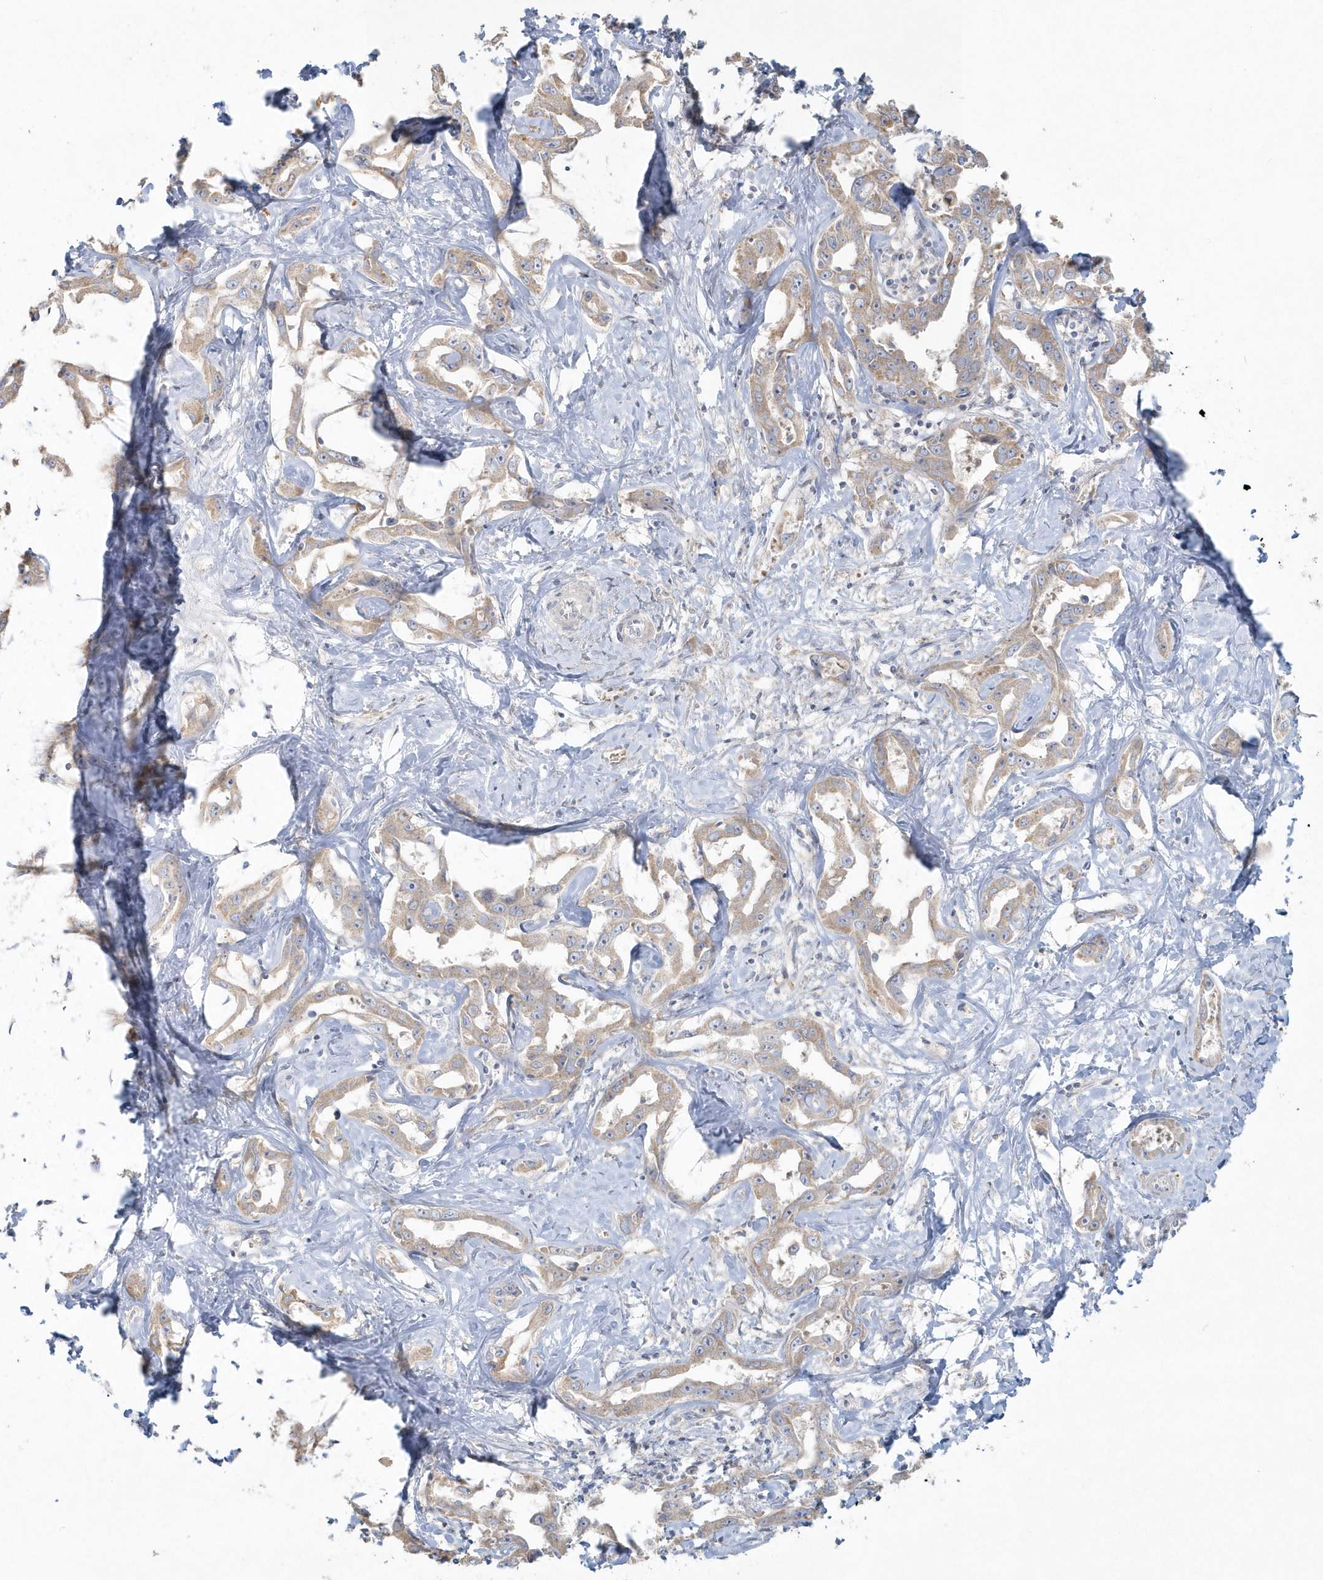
{"staining": {"intensity": "weak", "quantity": ">75%", "location": "cytoplasmic/membranous"}, "tissue": "liver cancer", "cell_type": "Tumor cells", "image_type": "cancer", "snomed": [{"axis": "morphology", "description": "Cholangiocarcinoma"}, {"axis": "topography", "description": "Liver"}], "caption": "Liver cancer stained for a protein displays weak cytoplasmic/membranous positivity in tumor cells.", "gene": "BLTP3A", "patient": {"sex": "male", "age": 59}}